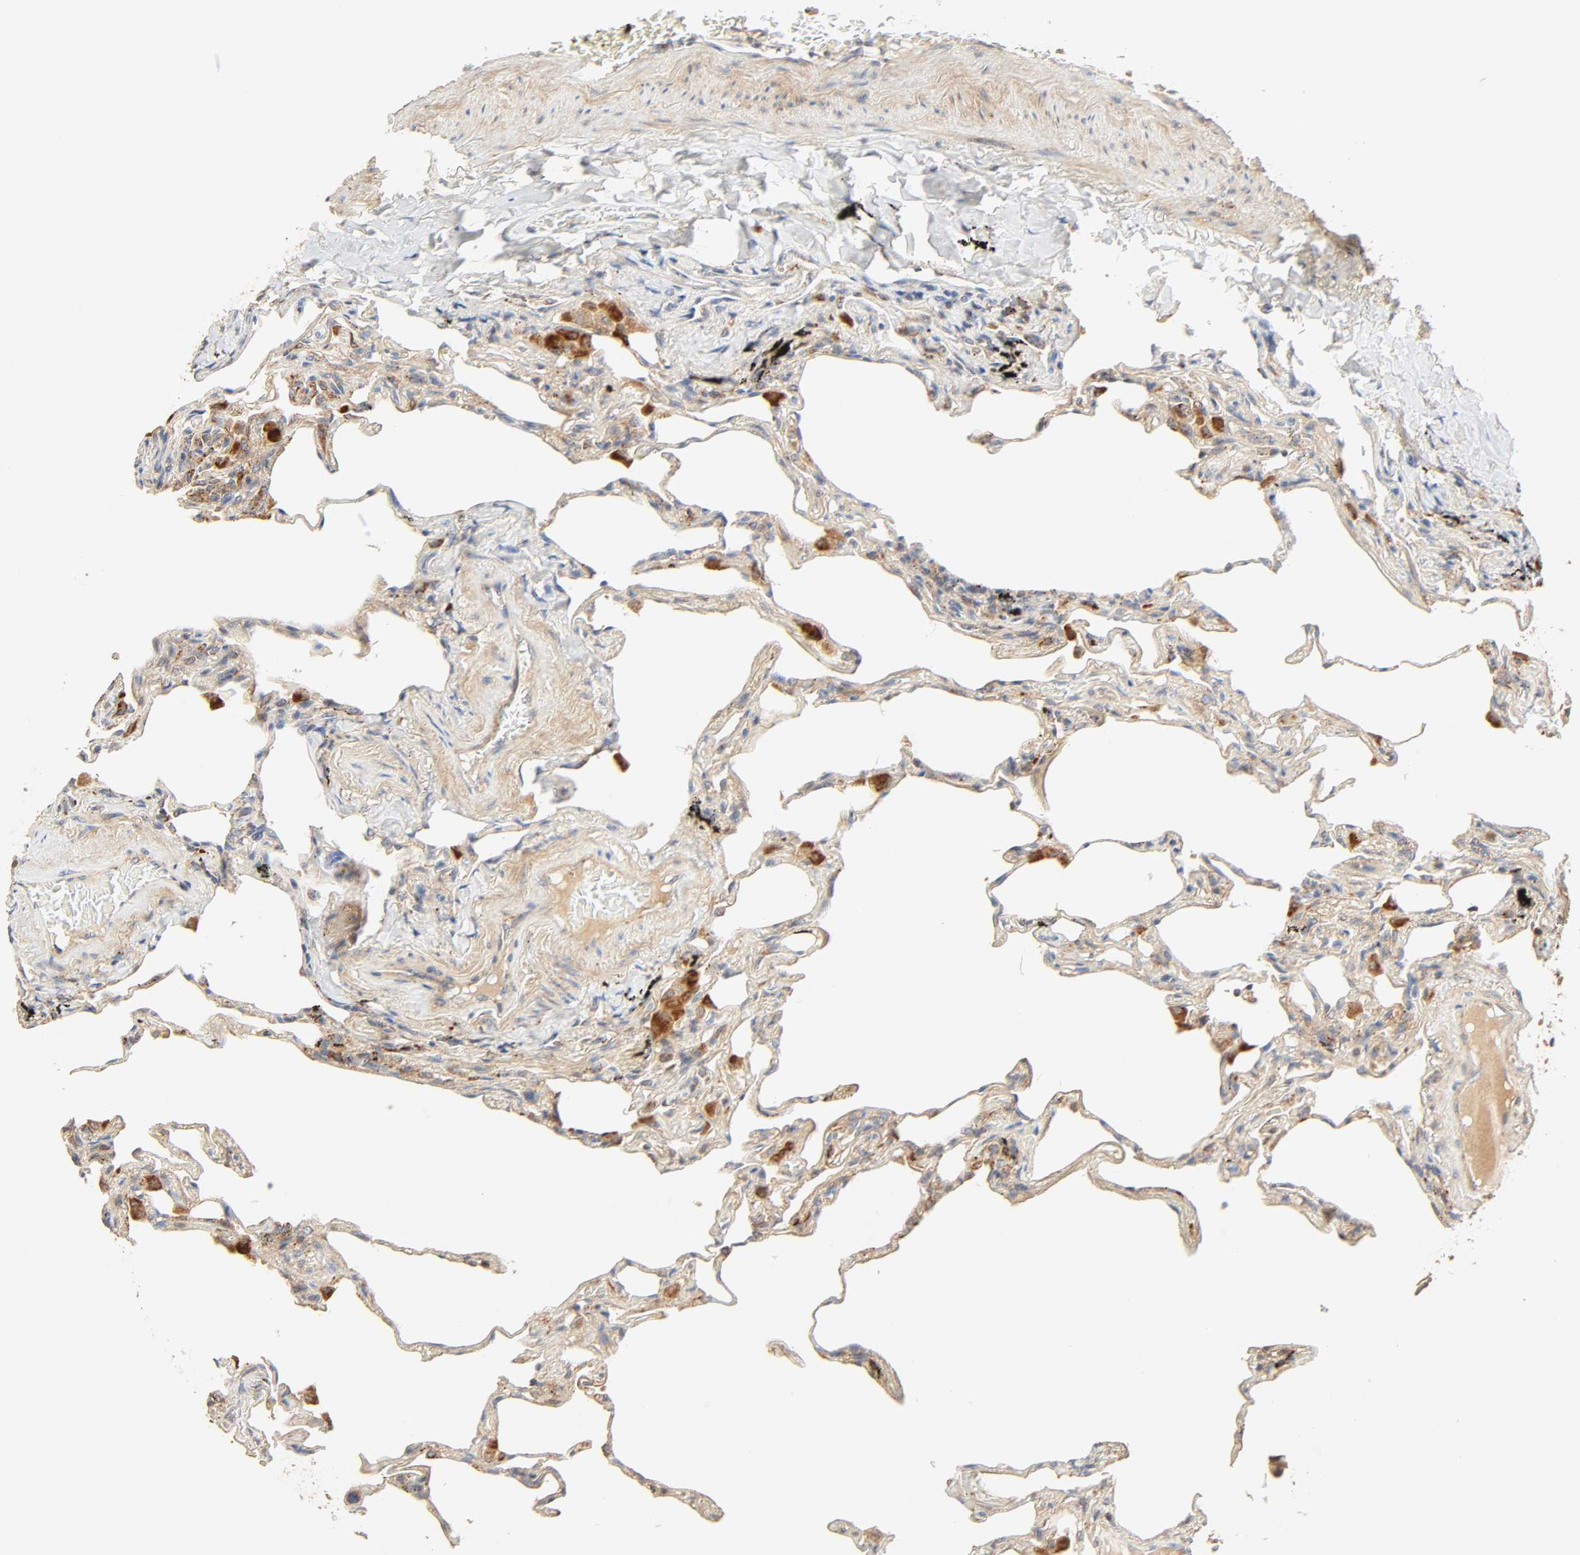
{"staining": {"intensity": "moderate", "quantity": ">75%", "location": "cytoplasmic/membranous"}, "tissue": "lung", "cell_type": "Alveolar cells", "image_type": "normal", "snomed": [{"axis": "morphology", "description": "Normal tissue, NOS"}, {"axis": "morphology", "description": "Inflammation, NOS"}, {"axis": "topography", "description": "Lung"}], "caption": "Human lung stained for a protein (brown) displays moderate cytoplasmic/membranous positive staining in about >75% of alveolar cells.", "gene": "MAPK6", "patient": {"sex": "male", "age": 69}}